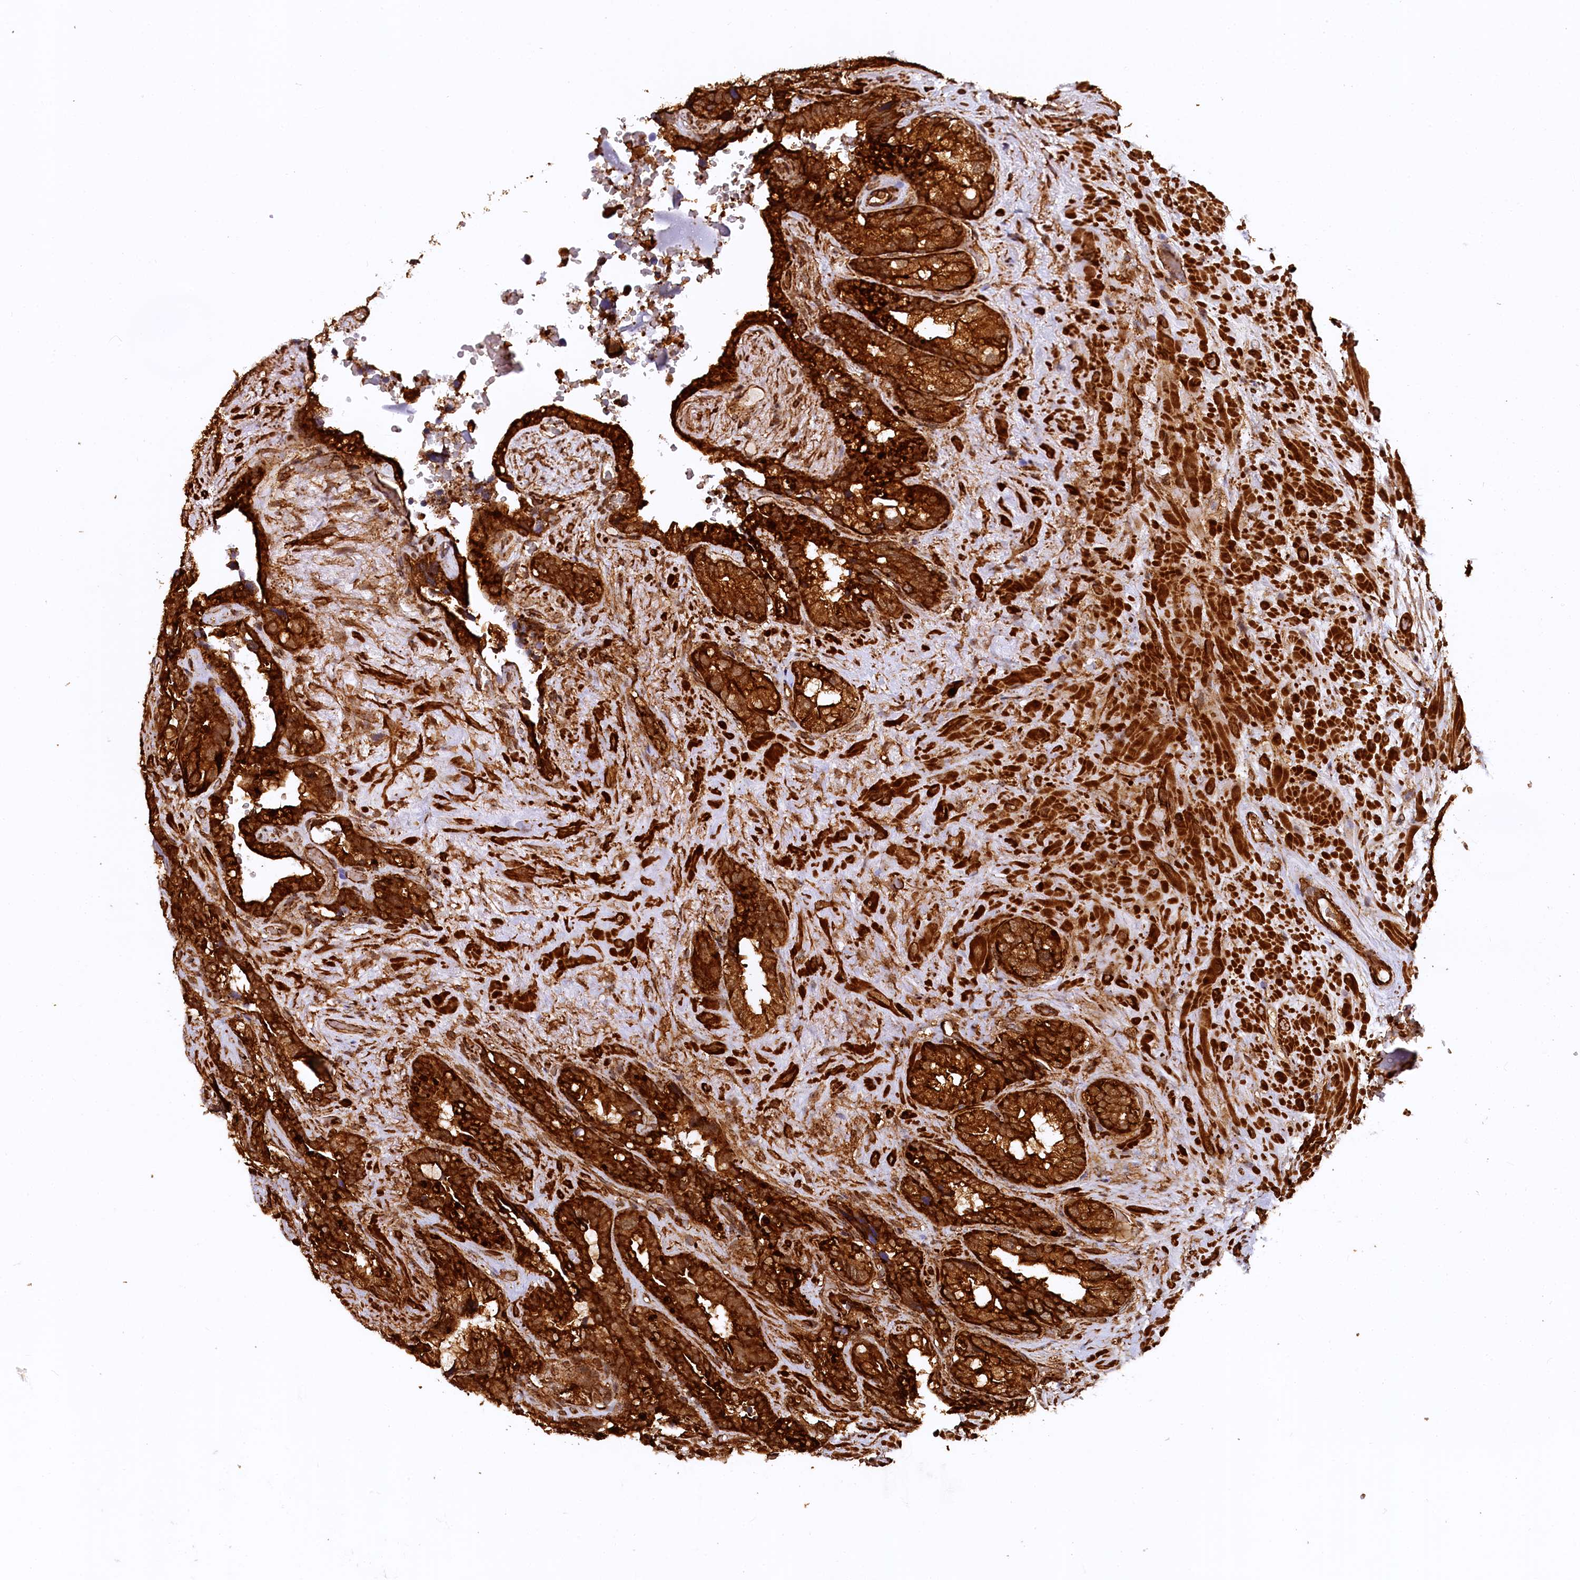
{"staining": {"intensity": "strong", "quantity": ">75%", "location": "cytoplasmic/membranous"}, "tissue": "seminal vesicle", "cell_type": "Glandular cells", "image_type": "normal", "snomed": [{"axis": "morphology", "description": "Normal tissue, NOS"}, {"axis": "topography", "description": "Seminal veicle"}], "caption": "High-magnification brightfield microscopy of unremarkable seminal vesicle stained with DAB (brown) and counterstained with hematoxylin (blue). glandular cells exhibit strong cytoplasmic/membranous staining is seen in about>75% of cells.", "gene": "STUB1", "patient": {"sex": "male", "age": 80}}